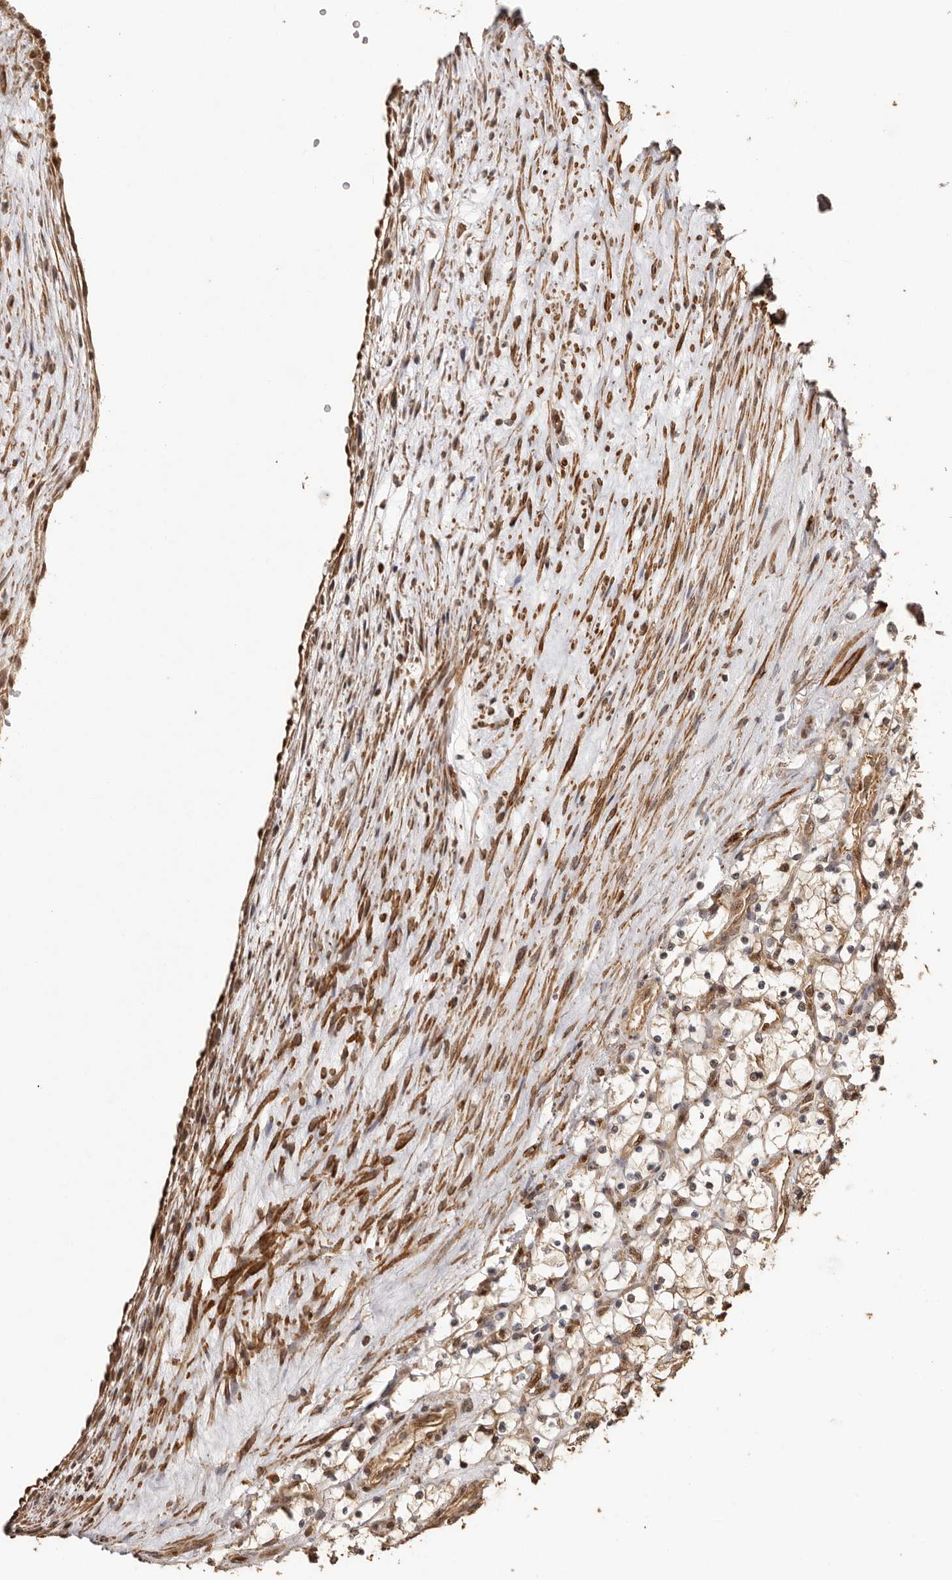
{"staining": {"intensity": "weak", "quantity": ">75%", "location": "cytoplasmic/membranous,nuclear"}, "tissue": "renal cancer", "cell_type": "Tumor cells", "image_type": "cancer", "snomed": [{"axis": "morphology", "description": "Adenocarcinoma, NOS"}, {"axis": "topography", "description": "Kidney"}], "caption": "A brown stain labels weak cytoplasmic/membranous and nuclear positivity of a protein in human adenocarcinoma (renal) tumor cells.", "gene": "UBR2", "patient": {"sex": "female", "age": 69}}